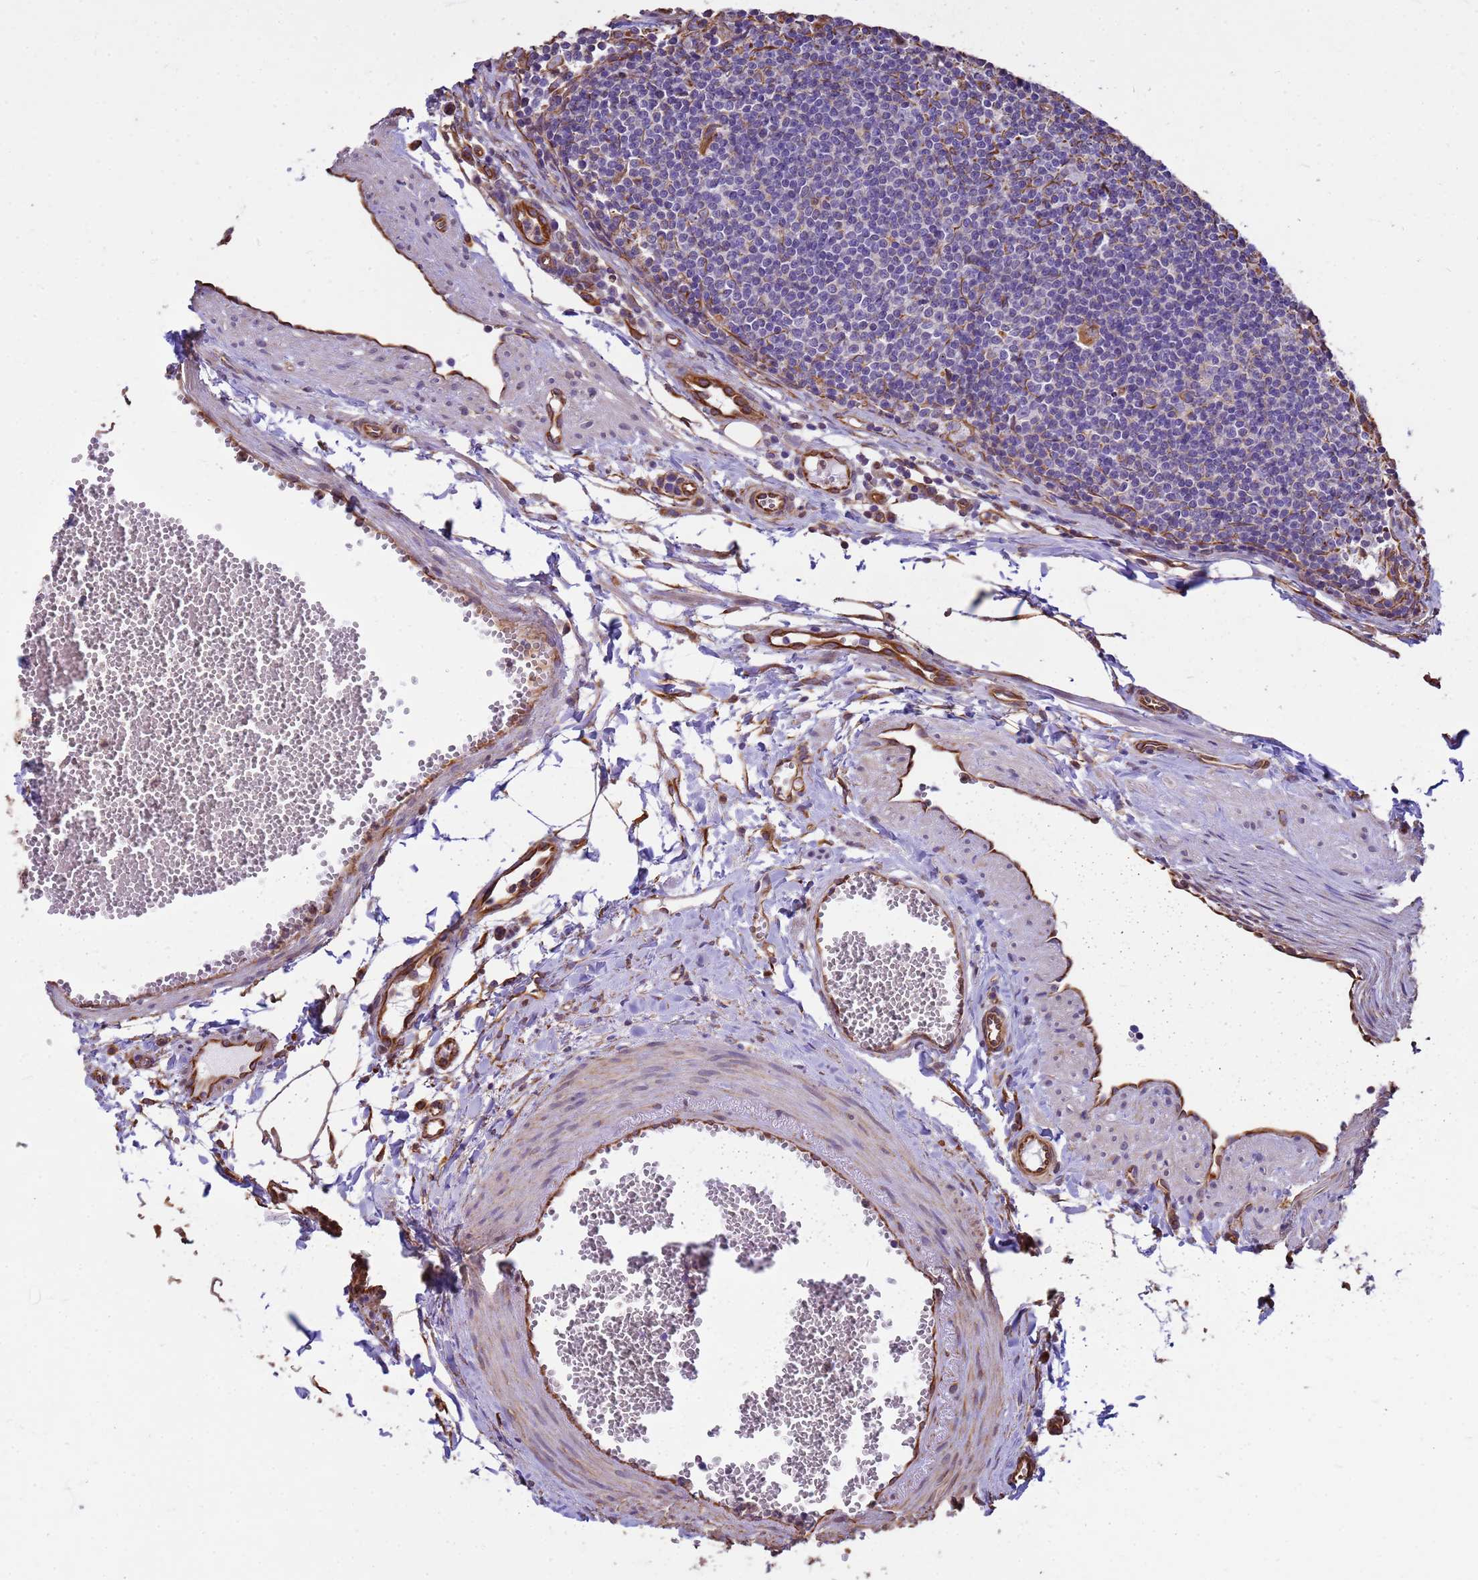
{"staining": {"intensity": "negative", "quantity": "none", "location": "none"}, "tissue": "lymph node", "cell_type": "Germinal center cells", "image_type": "normal", "snomed": [{"axis": "morphology", "description": "Normal tissue, NOS"}, {"axis": "topography", "description": "Lymph node"}], "caption": "Immunohistochemistry of normal human lymph node shows no staining in germinal center cells. (Brightfield microscopy of DAB (3,3'-diaminobenzidine) immunohistochemistry (IHC) at high magnification).", "gene": "TCEAL3", "patient": {"sex": "female", "age": 27}}